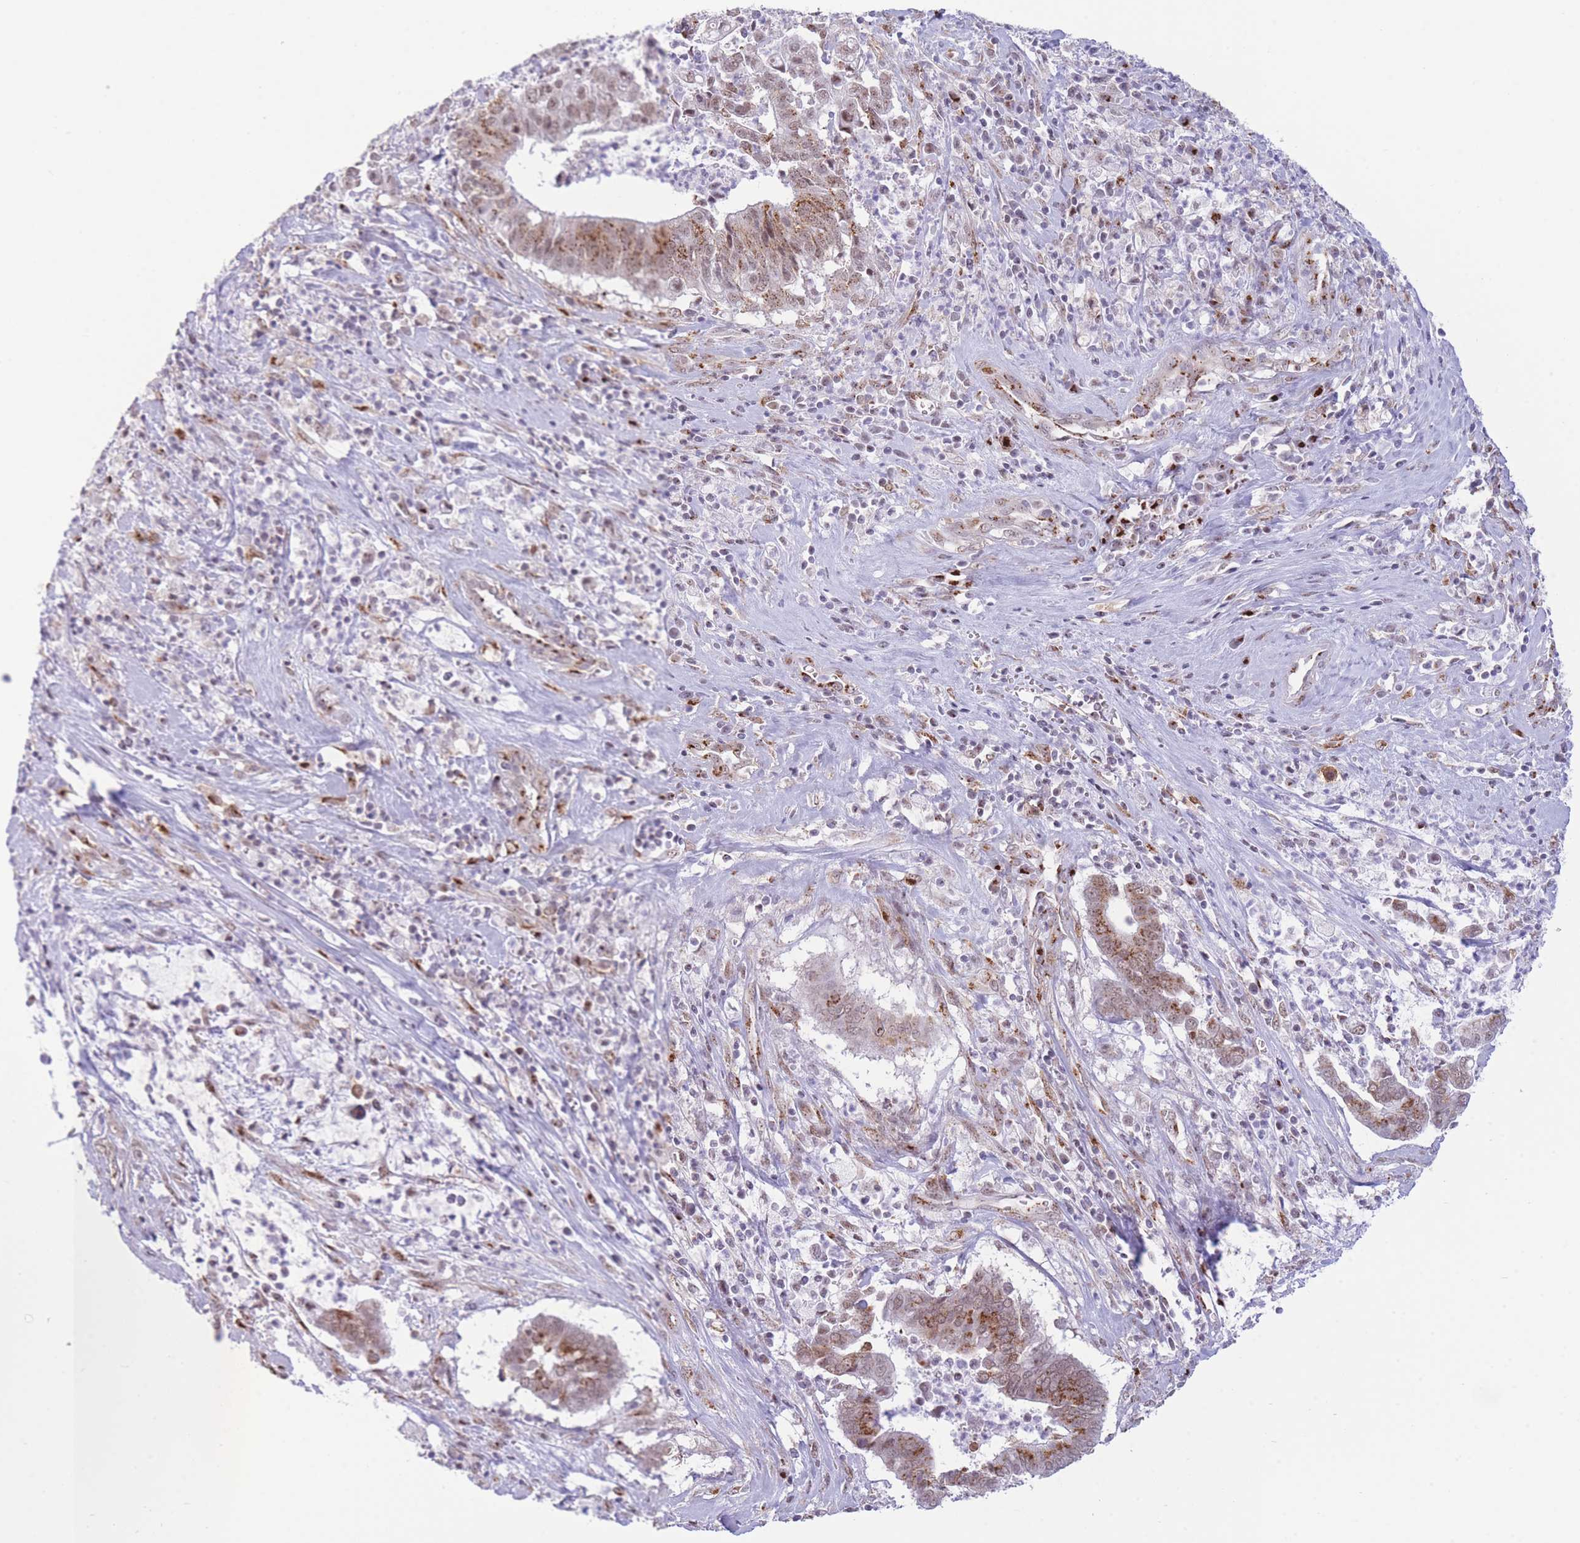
{"staining": {"intensity": "moderate", "quantity": ">75%", "location": "cytoplasmic/membranous,nuclear"}, "tissue": "cervical cancer", "cell_type": "Tumor cells", "image_type": "cancer", "snomed": [{"axis": "morphology", "description": "Adenocarcinoma, NOS"}, {"axis": "topography", "description": "Cervix"}], "caption": "Protein expression analysis of cervical cancer reveals moderate cytoplasmic/membranous and nuclear staining in approximately >75% of tumor cells. Nuclei are stained in blue.", "gene": "INO80C", "patient": {"sex": "female", "age": 44}}